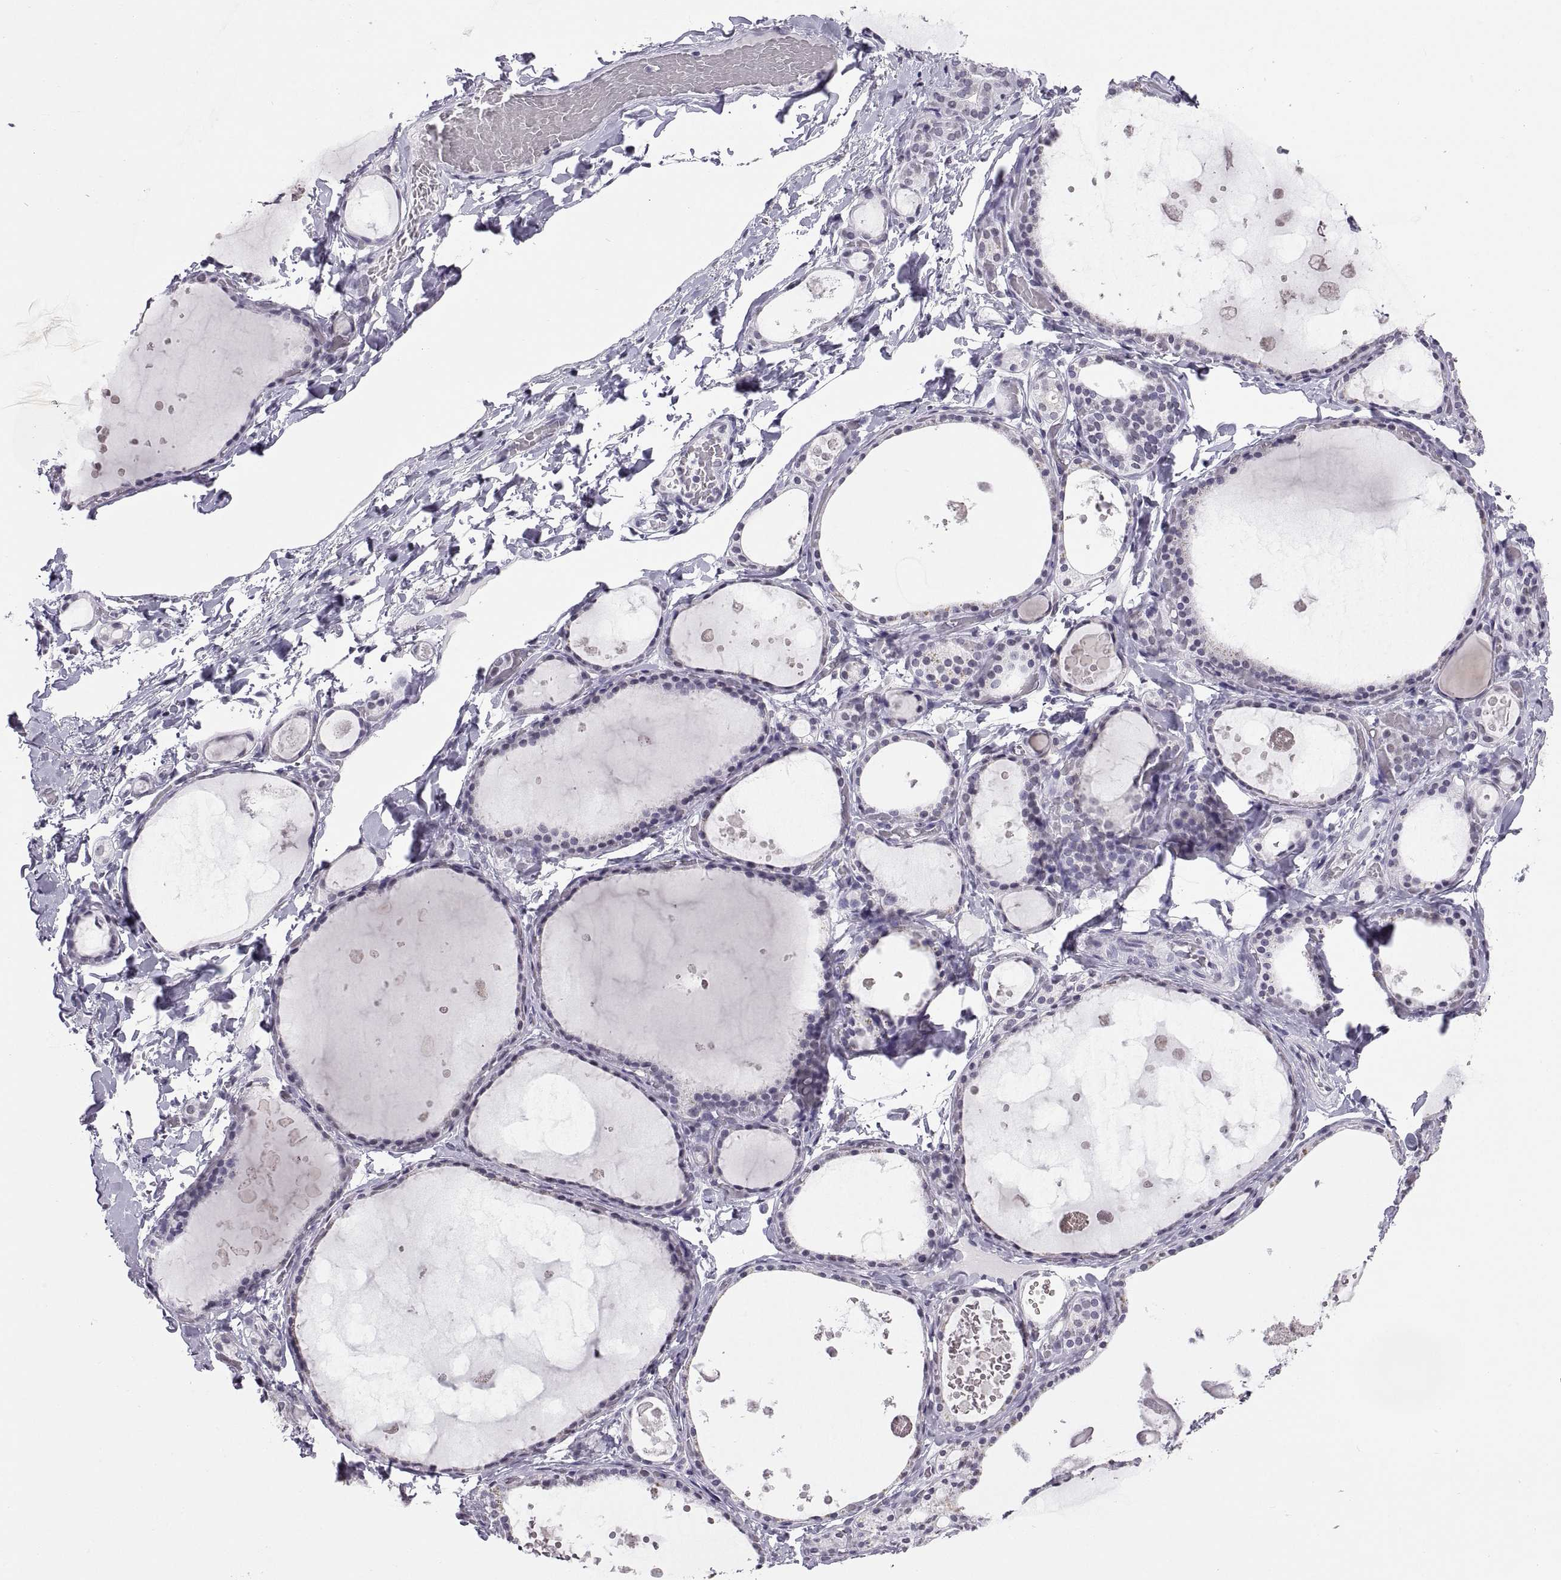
{"staining": {"intensity": "negative", "quantity": "none", "location": "none"}, "tissue": "thyroid gland", "cell_type": "Glandular cells", "image_type": "normal", "snomed": [{"axis": "morphology", "description": "Normal tissue, NOS"}, {"axis": "topography", "description": "Thyroid gland"}], "caption": "IHC histopathology image of unremarkable thyroid gland: human thyroid gland stained with DAB reveals no significant protein staining in glandular cells. Nuclei are stained in blue.", "gene": "CARTPT", "patient": {"sex": "female", "age": 56}}